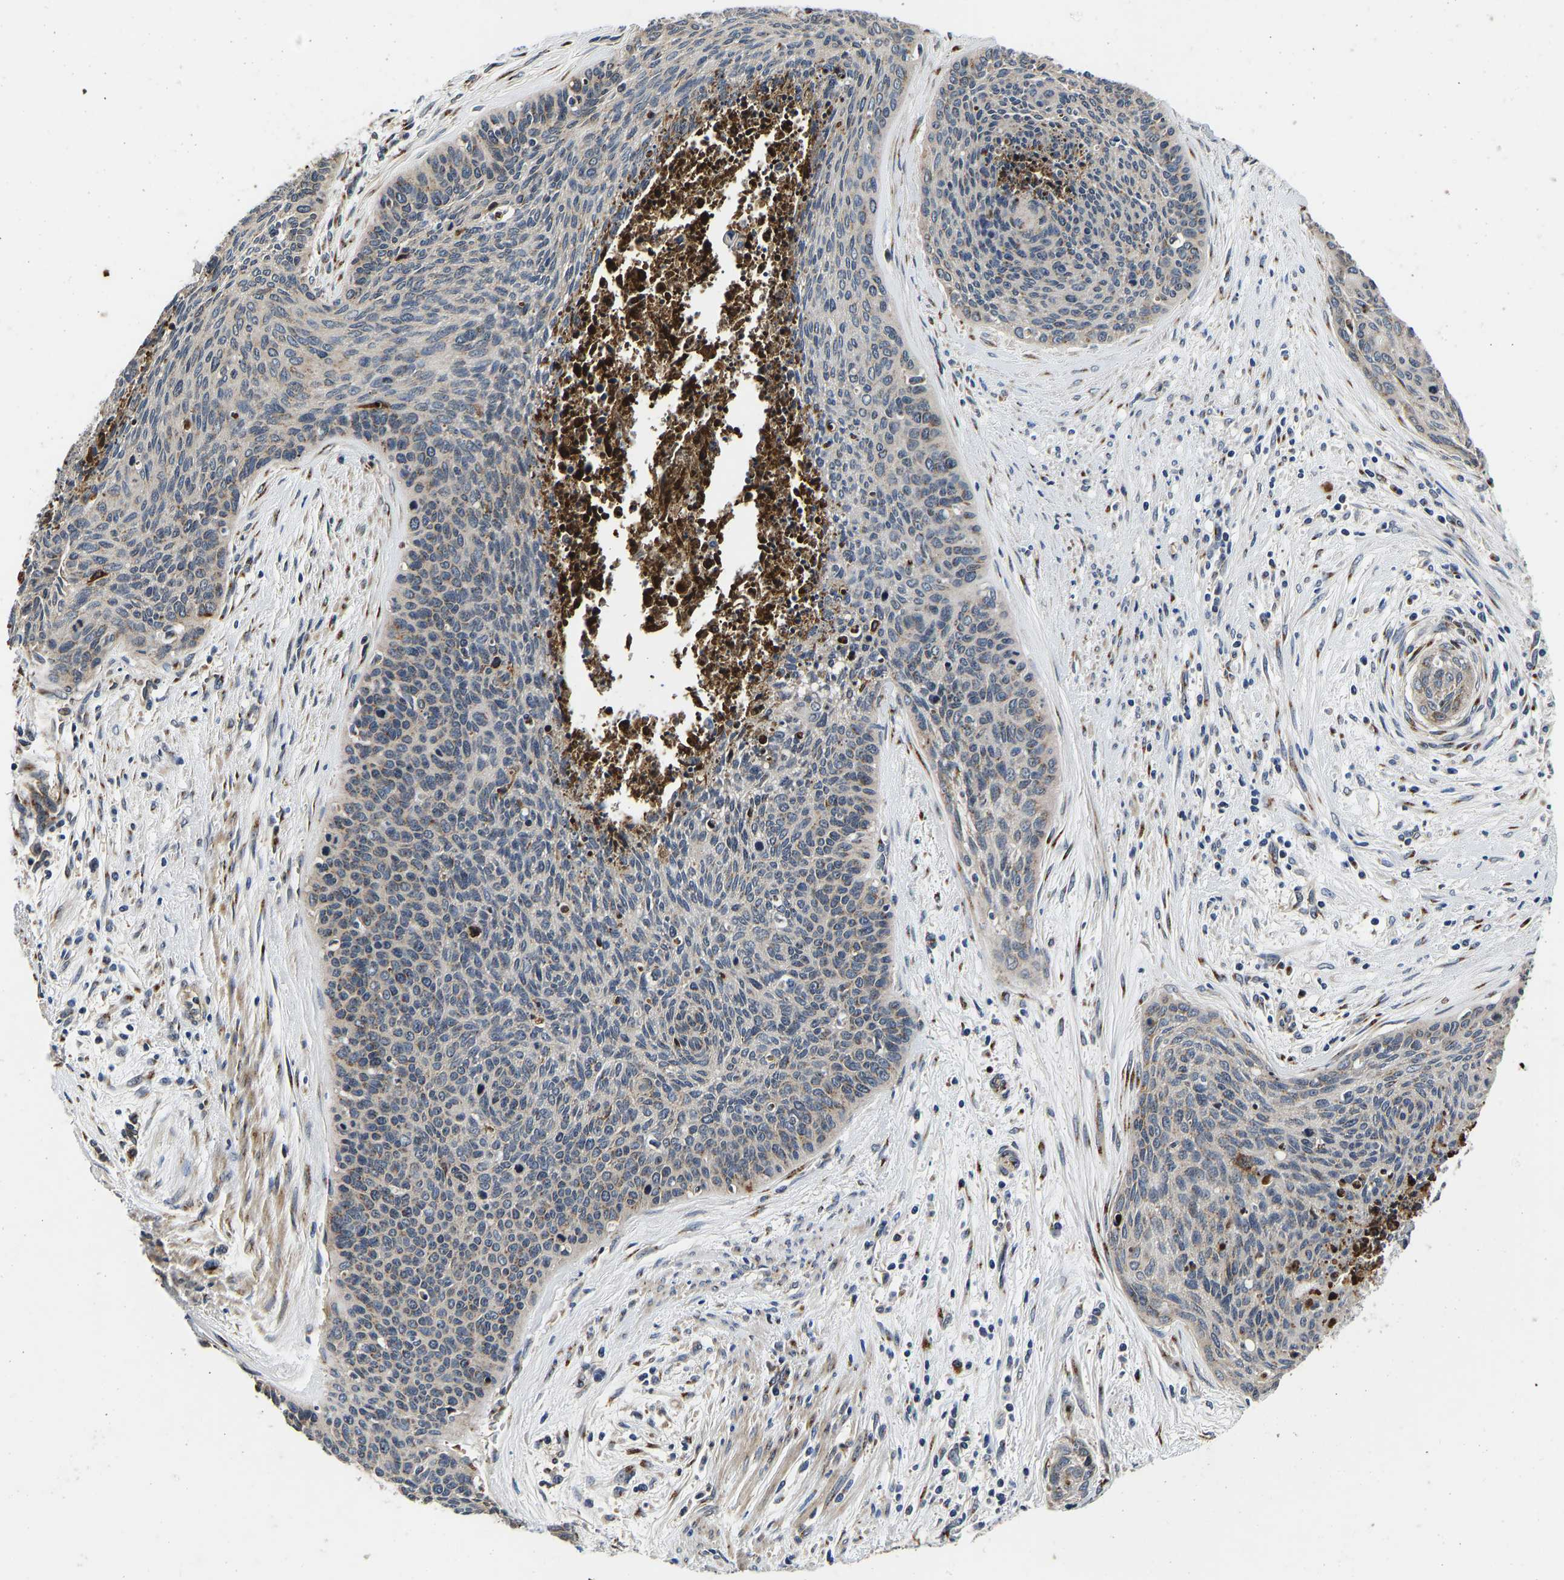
{"staining": {"intensity": "weak", "quantity": "<25%", "location": "cytoplasmic/membranous"}, "tissue": "cervical cancer", "cell_type": "Tumor cells", "image_type": "cancer", "snomed": [{"axis": "morphology", "description": "Squamous cell carcinoma, NOS"}, {"axis": "topography", "description": "Cervix"}], "caption": "Tumor cells are negative for protein expression in human cervical squamous cell carcinoma.", "gene": "RABAC1", "patient": {"sex": "female", "age": 55}}